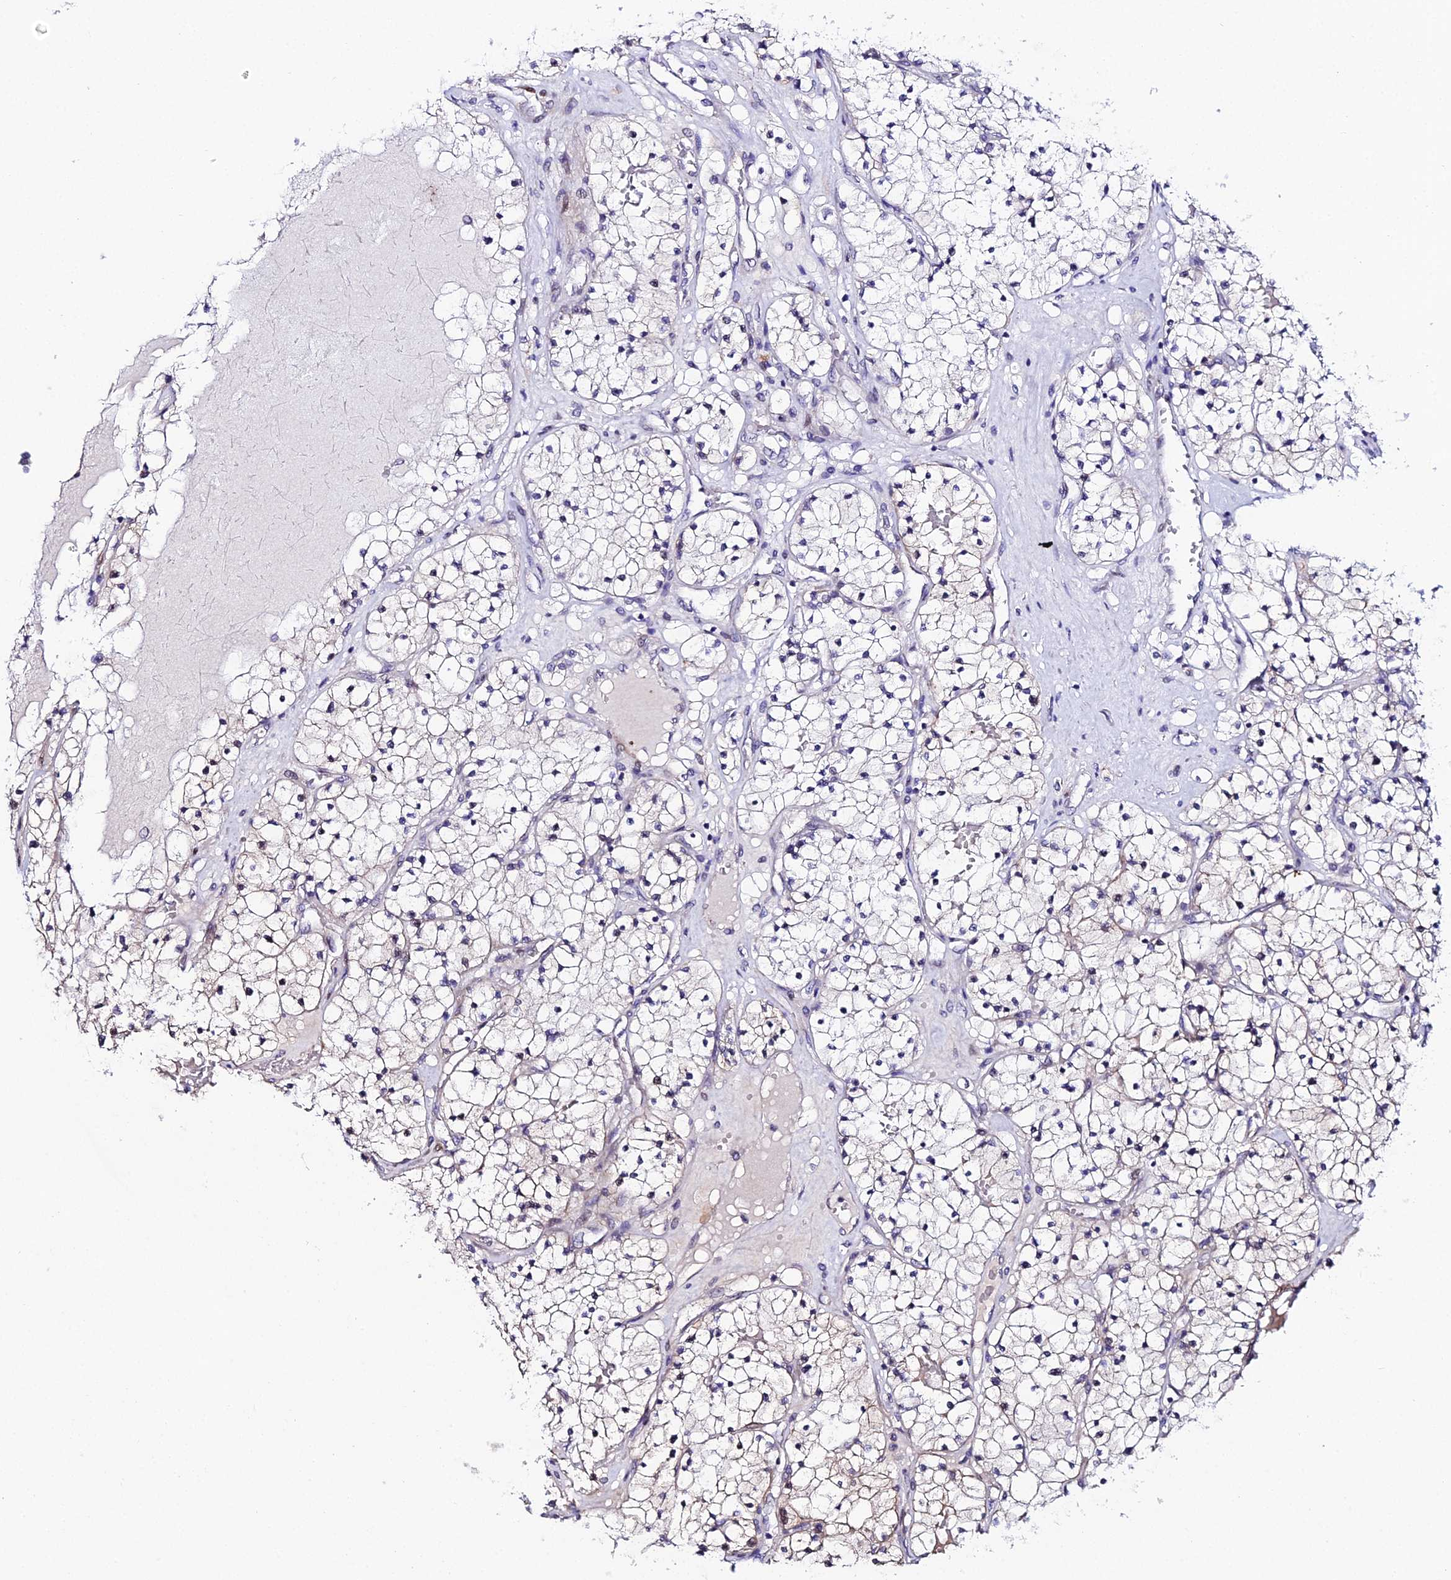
{"staining": {"intensity": "negative", "quantity": "none", "location": "none"}, "tissue": "renal cancer", "cell_type": "Tumor cells", "image_type": "cancer", "snomed": [{"axis": "morphology", "description": "Normal tissue, NOS"}, {"axis": "morphology", "description": "Adenocarcinoma, NOS"}, {"axis": "topography", "description": "Kidney"}], "caption": "This is an immunohistochemistry (IHC) histopathology image of human renal adenocarcinoma. There is no positivity in tumor cells.", "gene": "DDX19A", "patient": {"sex": "male", "age": 68}}